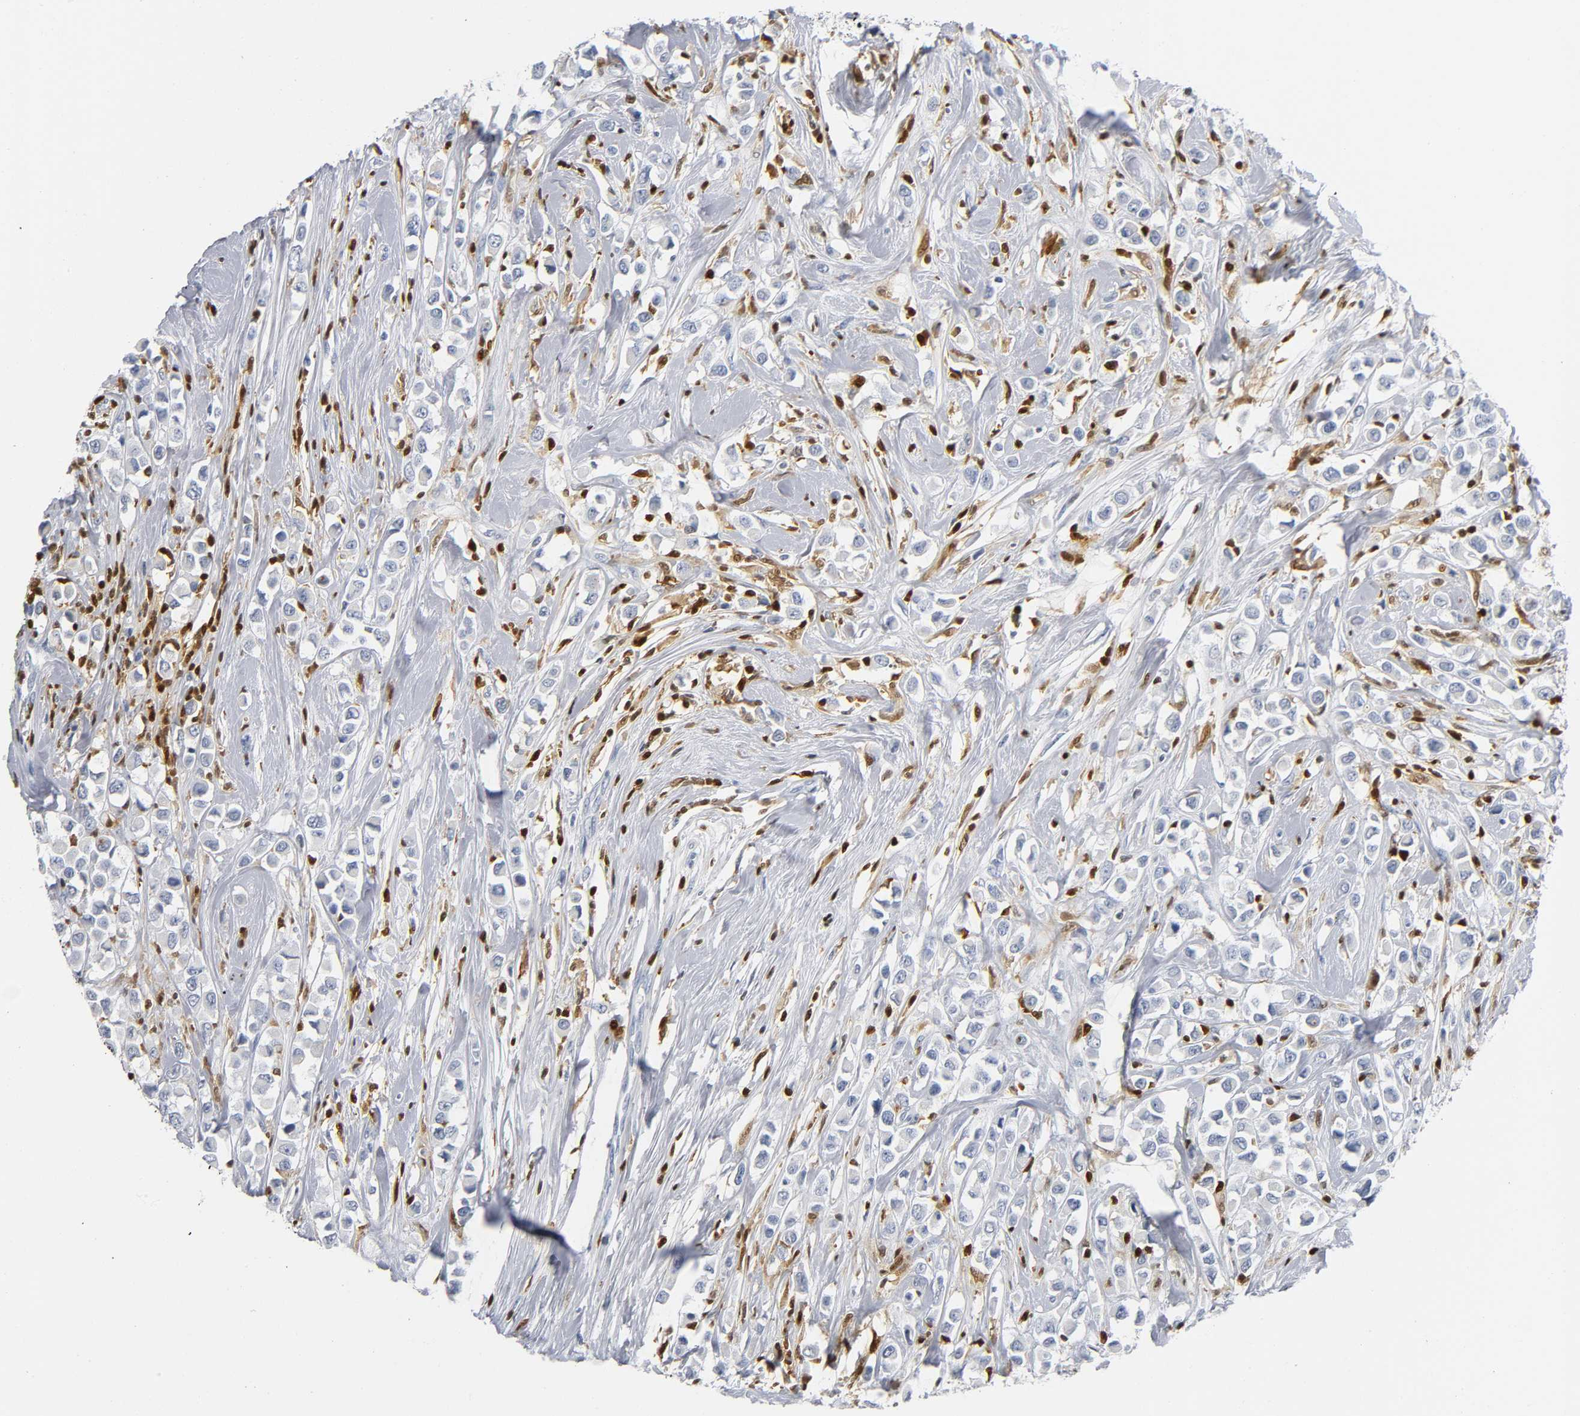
{"staining": {"intensity": "negative", "quantity": "none", "location": "none"}, "tissue": "breast cancer", "cell_type": "Tumor cells", "image_type": "cancer", "snomed": [{"axis": "morphology", "description": "Duct carcinoma"}, {"axis": "topography", "description": "Breast"}], "caption": "Micrograph shows no significant protein staining in tumor cells of breast cancer.", "gene": "DOK2", "patient": {"sex": "female", "age": 61}}